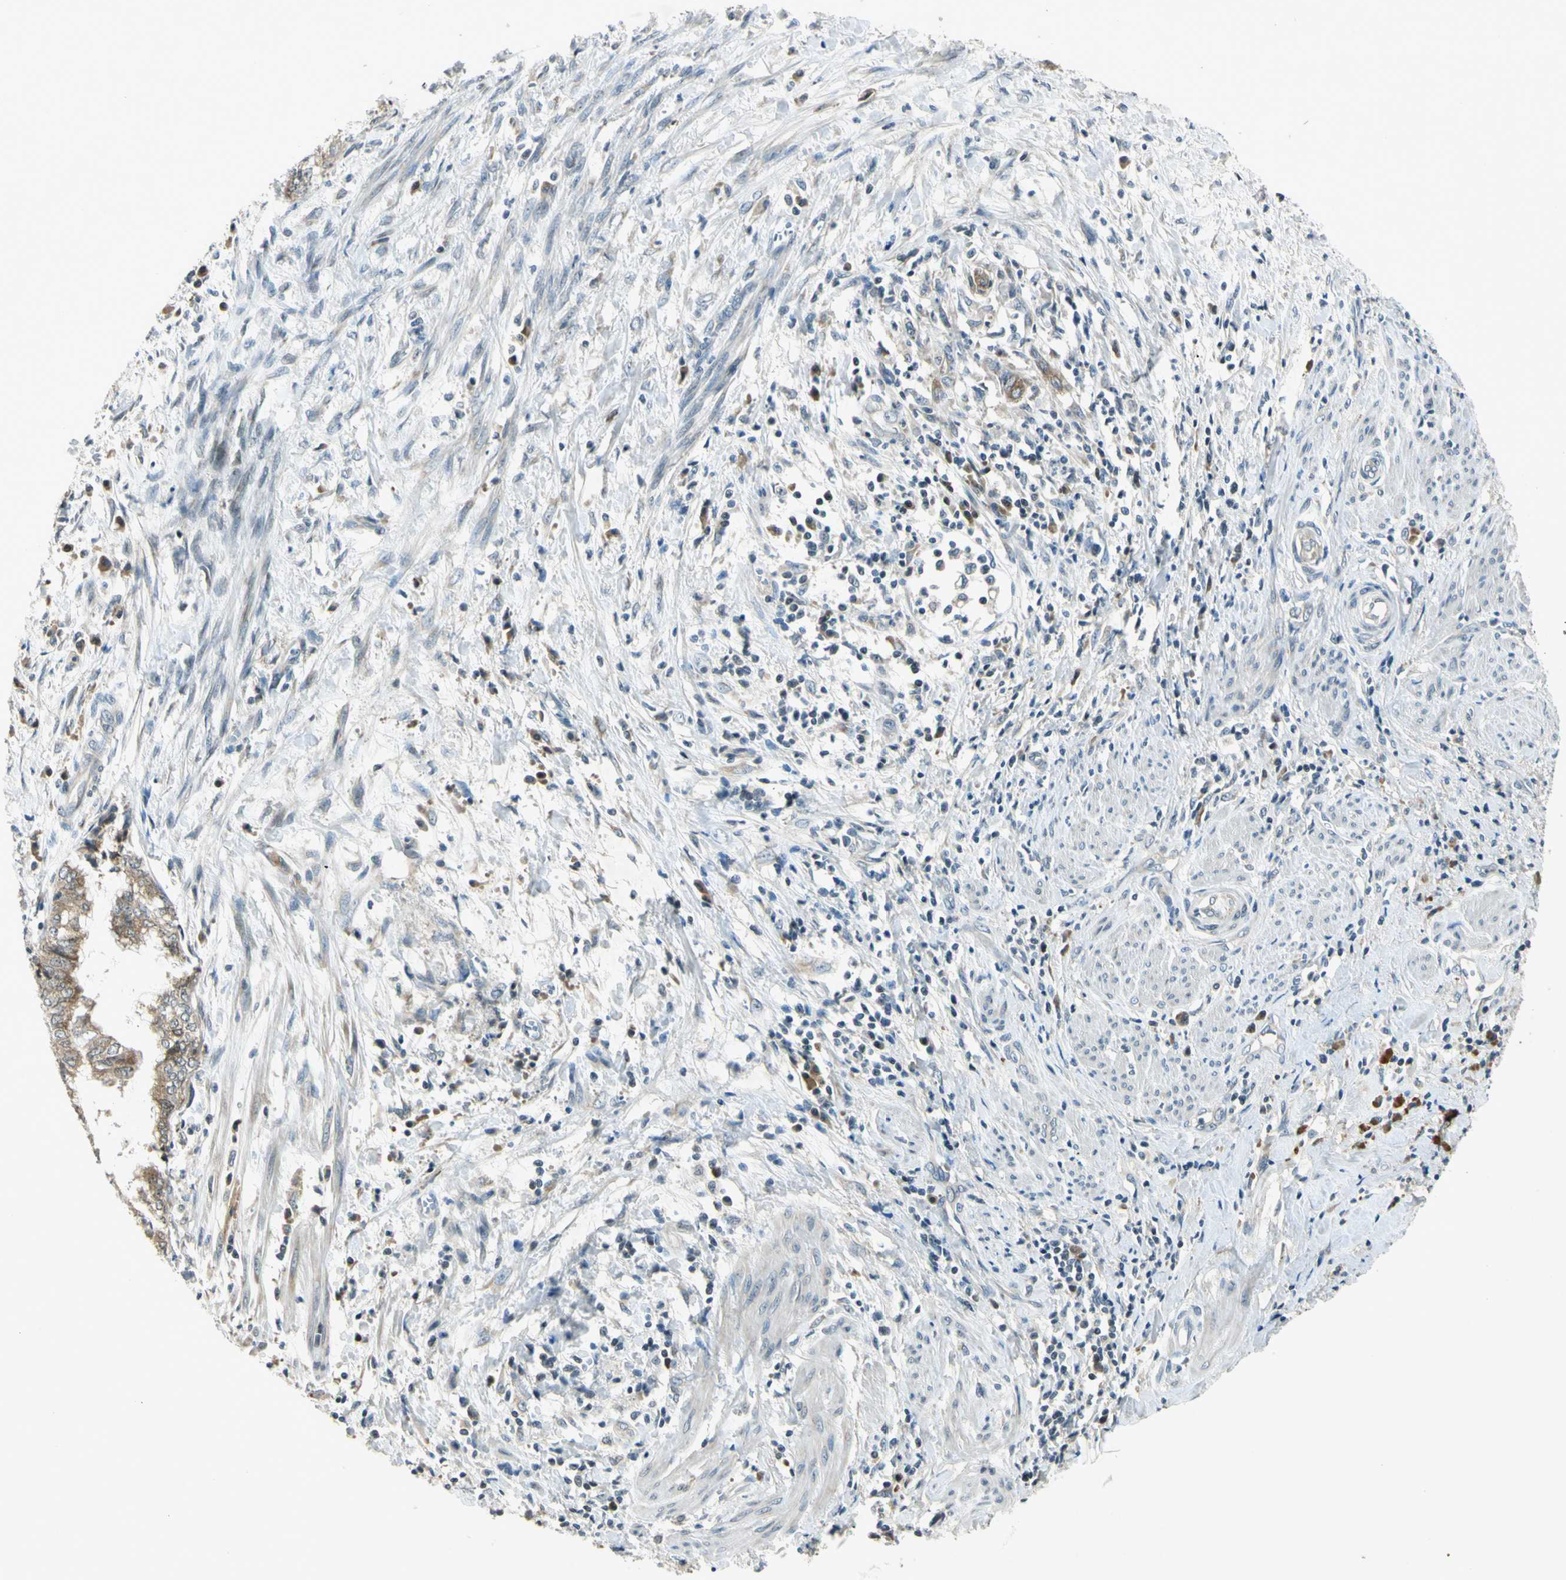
{"staining": {"intensity": "moderate", "quantity": ">75%", "location": "cytoplasmic/membranous"}, "tissue": "endometrial cancer", "cell_type": "Tumor cells", "image_type": "cancer", "snomed": [{"axis": "morphology", "description": "Necrosis, NOS"}, {"axis": "morphology", "description": "Adenocarcinoma, NOS"}, {"axis": "topography", "description": "Endometrium"}], "caption": "This image reveals endometrial adenocarcinoma stained with immunohistochemistry to label a protein in brown. The cytoplasmic/membranous of tumor cells show moderate positivity for the protein. Nuclei are counter-stained blue.", "gene": "RPS6KB2", "patient": {"sex": "female", "age": 79}}